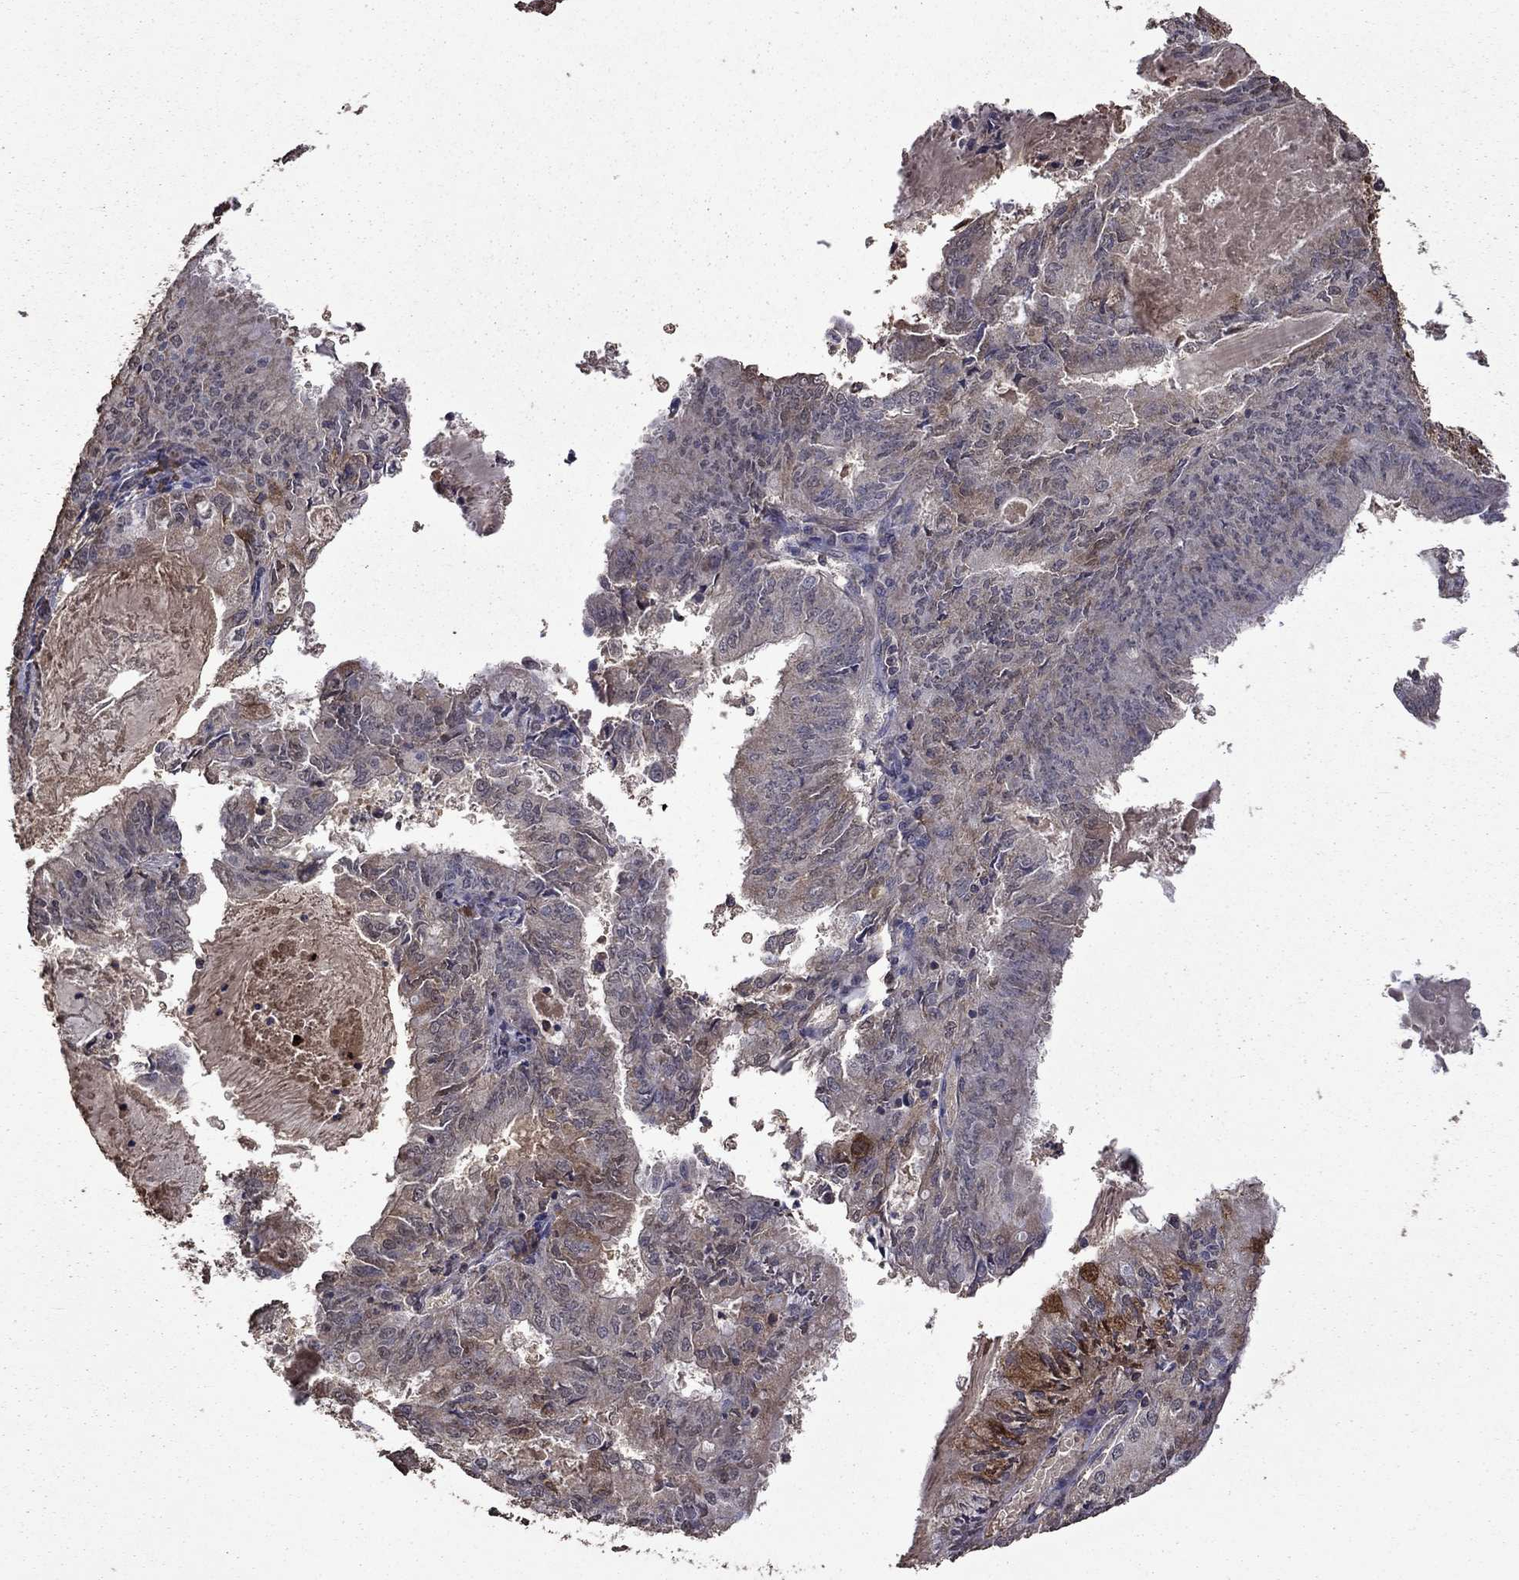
{"staining": {"intensity": "negative", "quantity": "none", "location": "none"}, "tissue": "endometrial cancer", "cell_type": "Tumor cells", "image_type": "cancer", "snomed": [{"axis": "morphology", "description": "Adenocarcinoma, NOS"}, {"axis": "topography", "description": "Endometrium"}], "caption": "Tumor cells are negative for protein expression in human endometrial cancer (adenocarcinoma).", "gene": "SERPINA5", "patient": {"sex": "female", "age": 57}}